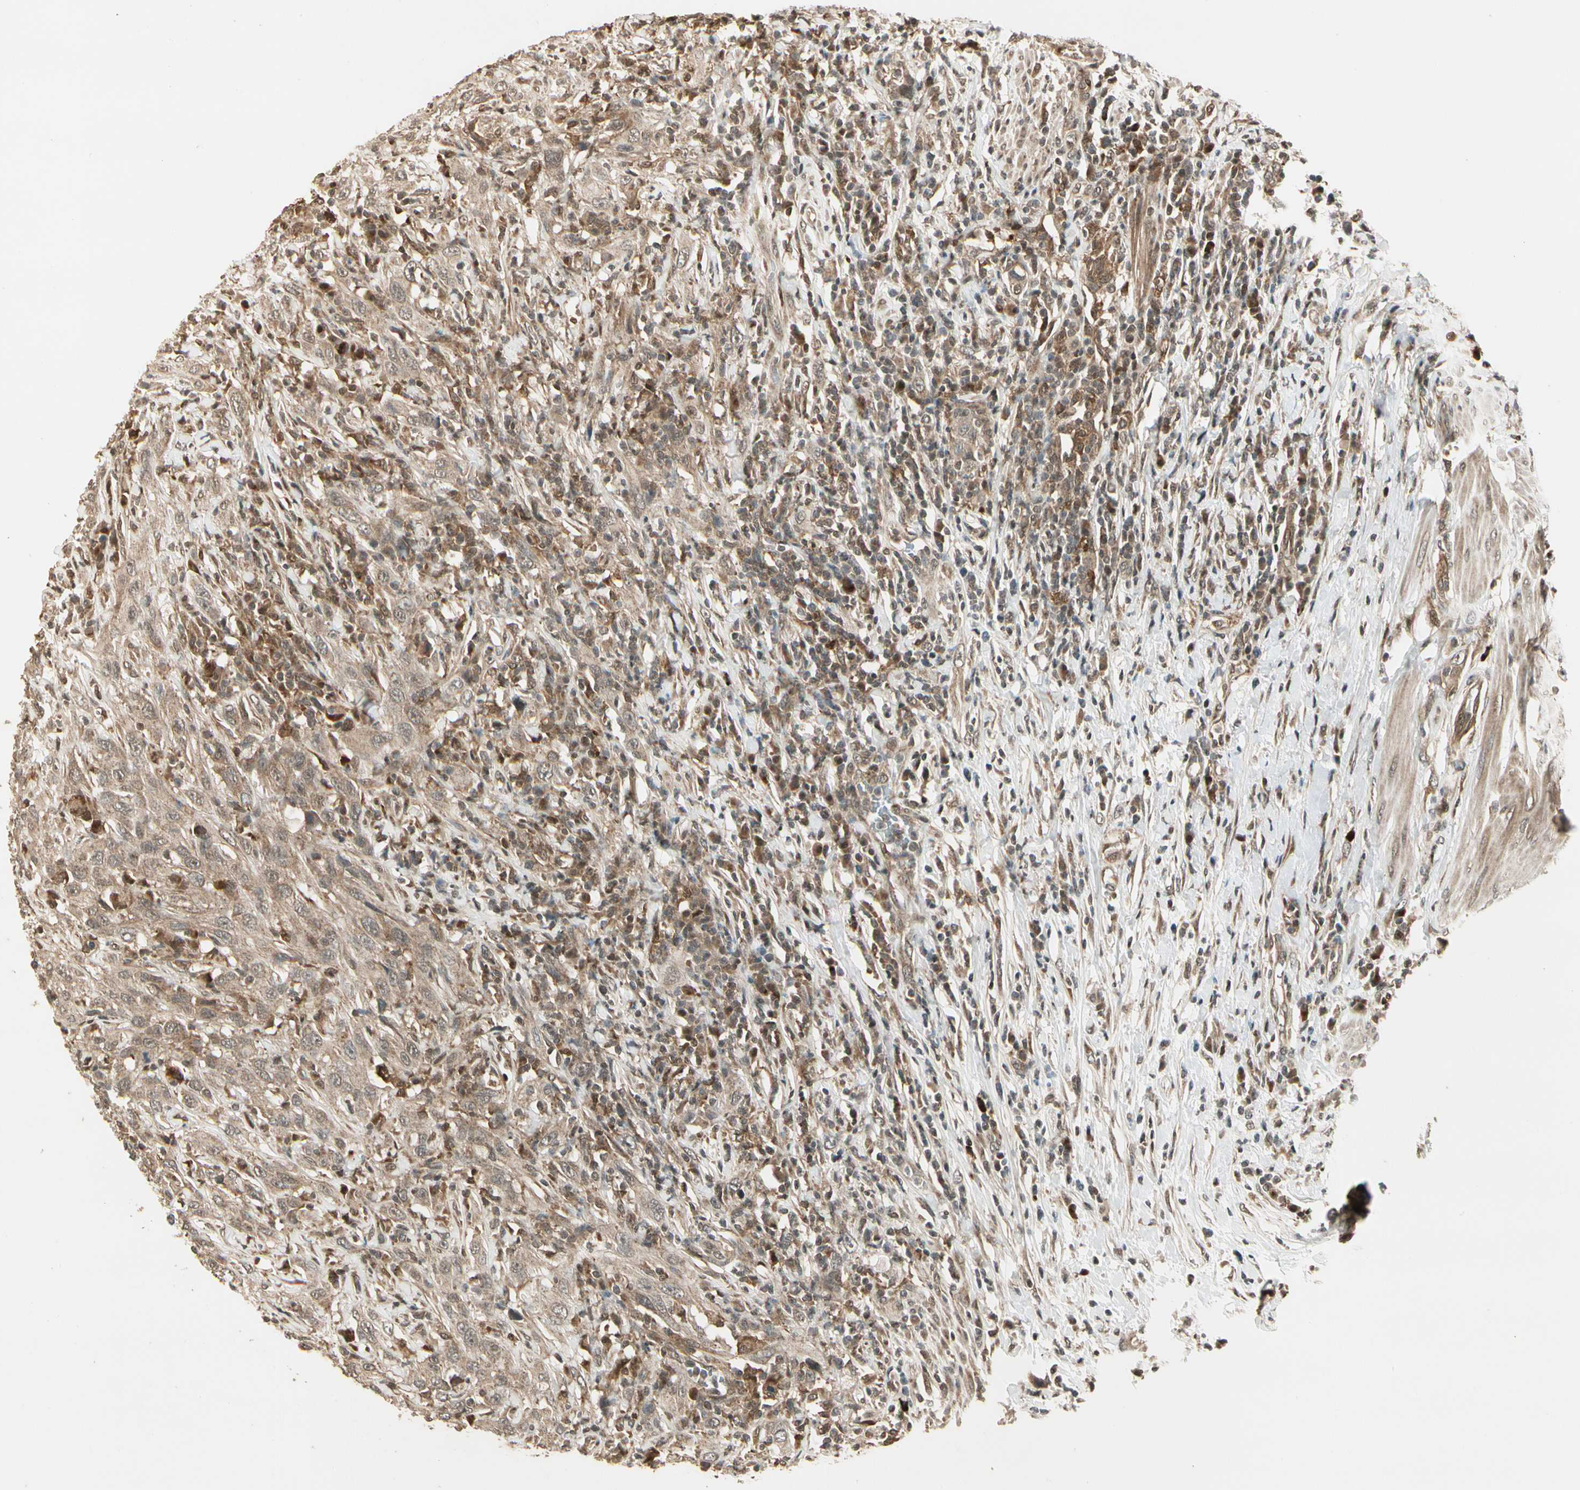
{"staining": {"intensity": "weak", "quantity": ">75%", "location": "cytoplasmic/membranous"}, "tissue": "urothelial cancer", "cell_type": "Tumor cells", "image_type": "cancer", "snomed": [{"axis": "morphology", "description": "Urothelial carcinoma, High grade"}, {"axis": "topography", "description": "Urinary bladder"}], "caption": "High-grade urothelial carcinoma tissue reveals weak cytoplasmic/membranous expression in about >75% of tumor cells", "gene": "GLUL", "patient": {"sex": "male", "age": 61}}